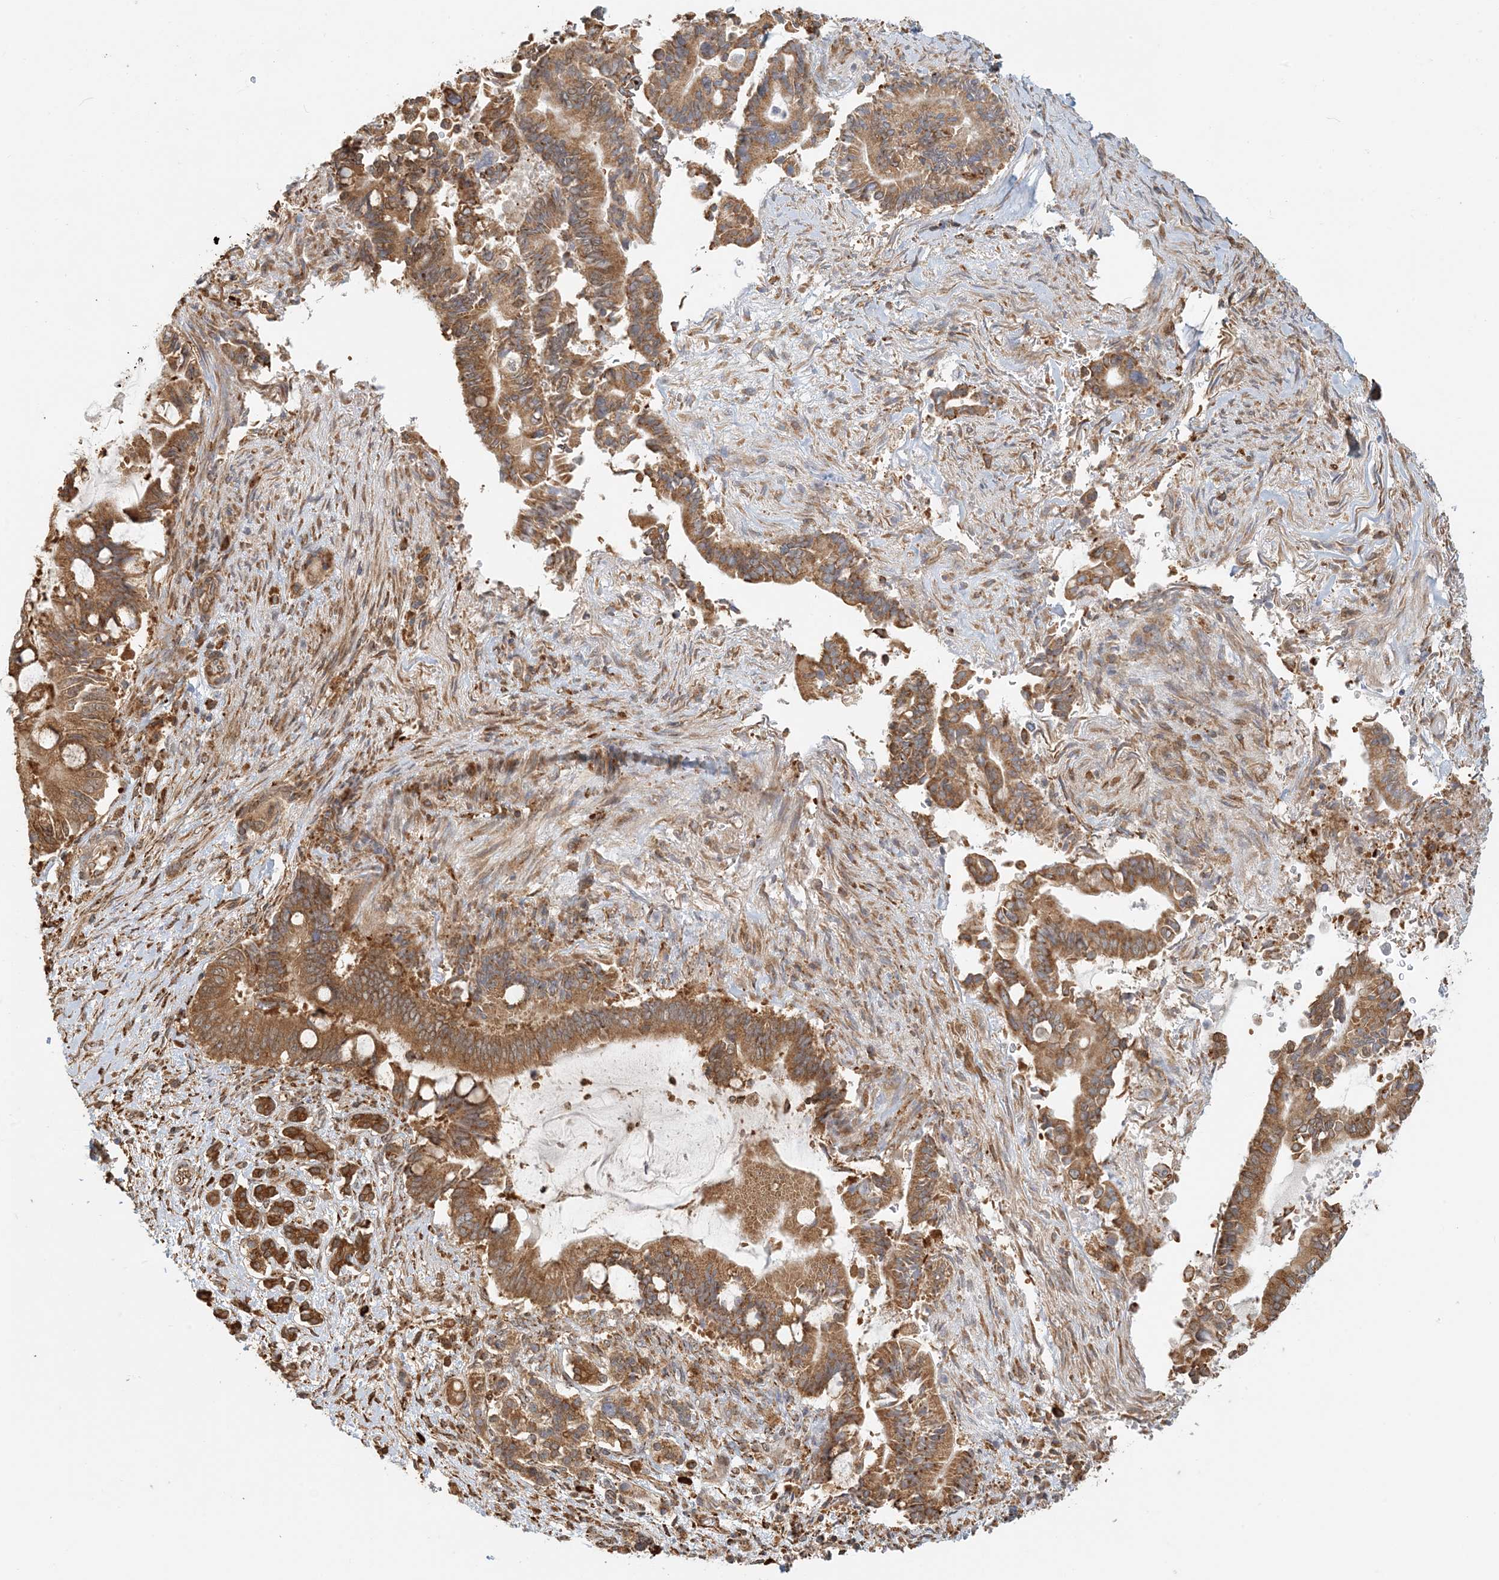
{"staining": {"intensity": "moderate", "quantity": ">75%", "location": "cytoplasmic/membranous"}, "tissue": "pancreatic cancer", "cell_type": "Tumor cells", "image_type": "cancer", "snomed": [{"axis": "morphology", "description": "Adenocarcinoma, NOS"}, {"axis": "topography", "description": "Pancreas"}], "caption": "Adenocarcinoma (pancreatic) stained for a protein shows moderate cytoplasmic/membranous positivity in tumor cells.", "gene": "HNMT", "patient": {"sex": "male", "age": 68}}